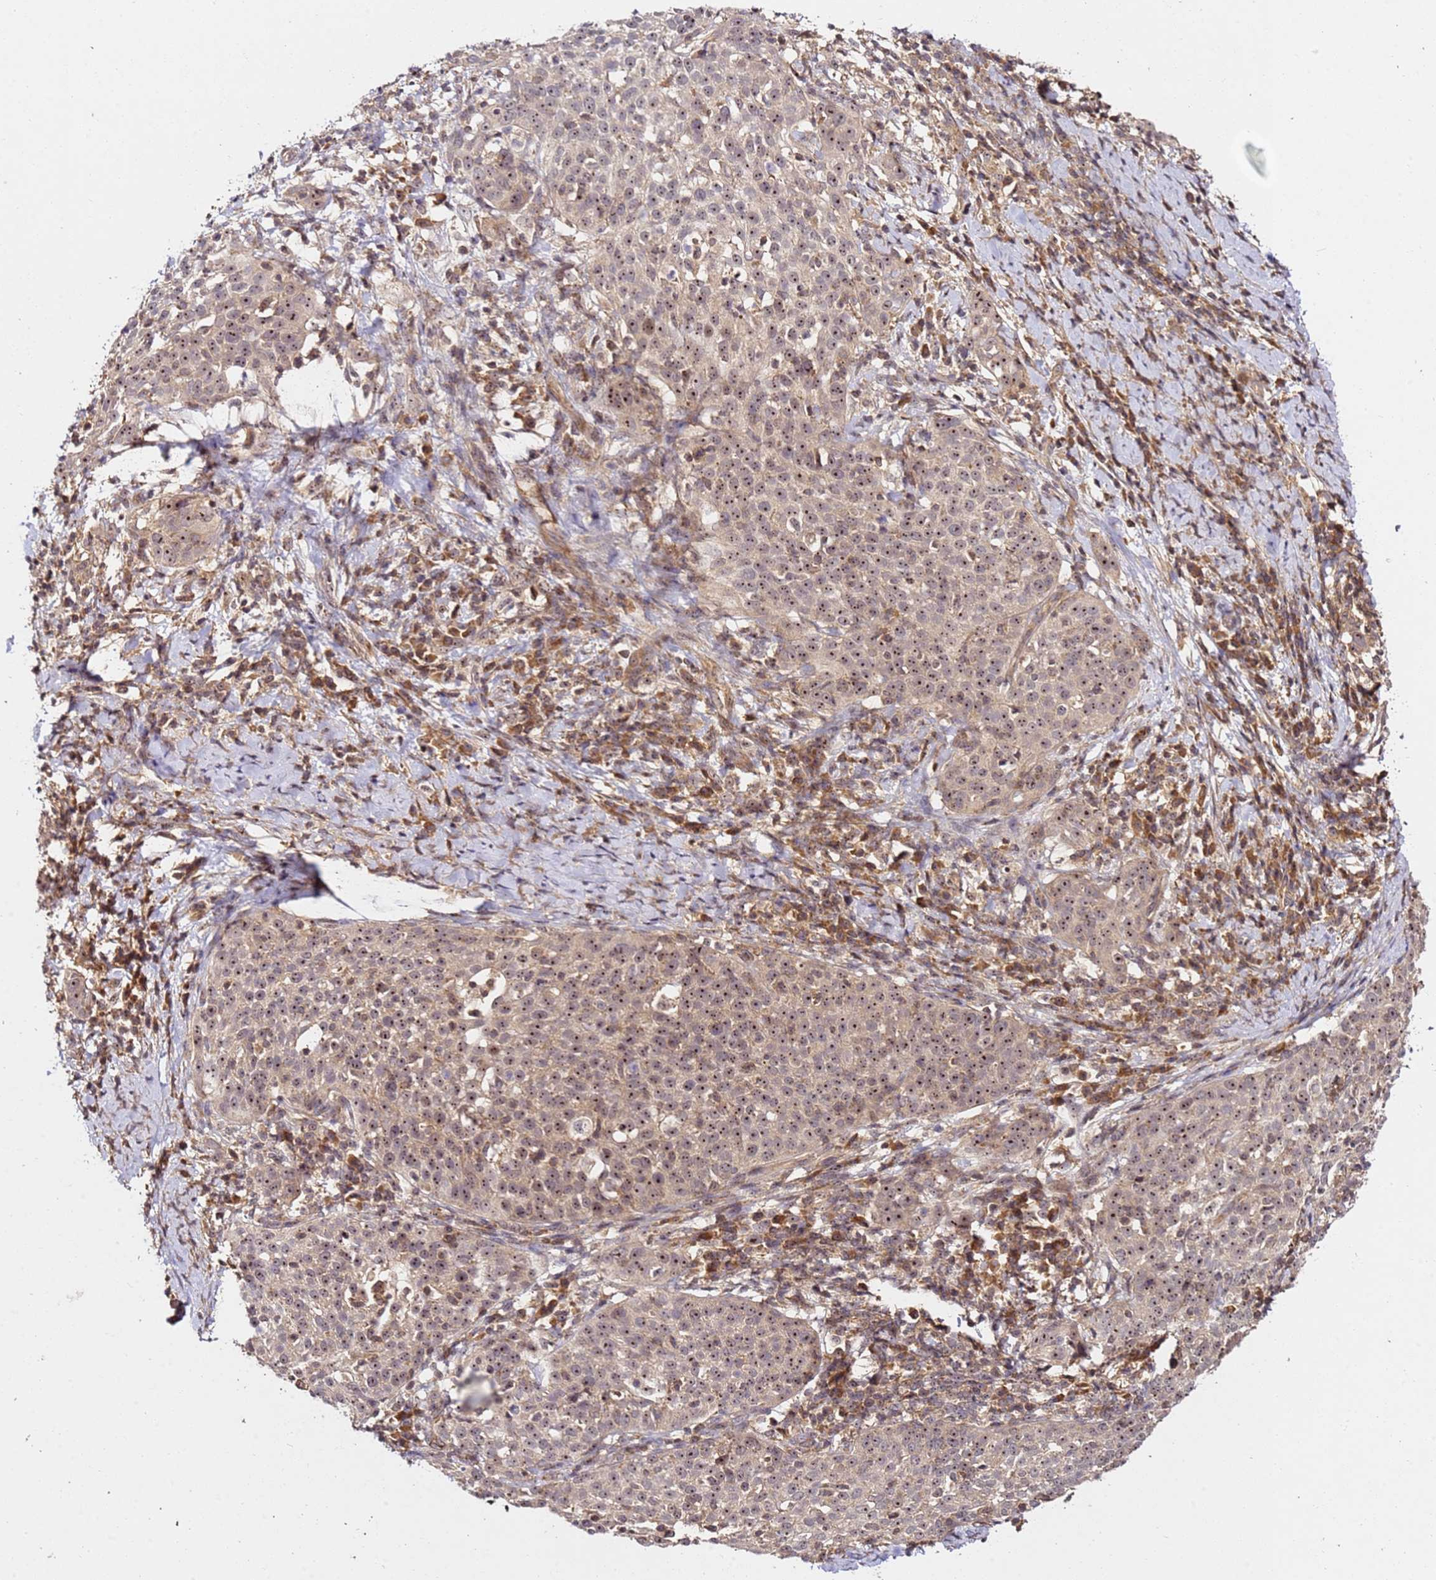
{"staining": {"intensity": "moderate", "quantity": ">75%", "location": "nuclear"}, "tissue": "cervical cancer", "cell_type": "Tumor cells", "image_type": "cancer", "snomed": [{"axis": "morphology", "description": "Squamous cell carcinoma, NOS"}, {"axis": "topography", "description": "Cervix"}], "caption": "There is medium levels of moderate nuclear staining in tumor cells of cervical cancer (squamous cell carcinoma), as demonstrated by immunohistochemical staining (brown color).", "gene": "DDX27", "patient": {"sex": "female", "age": 57}}